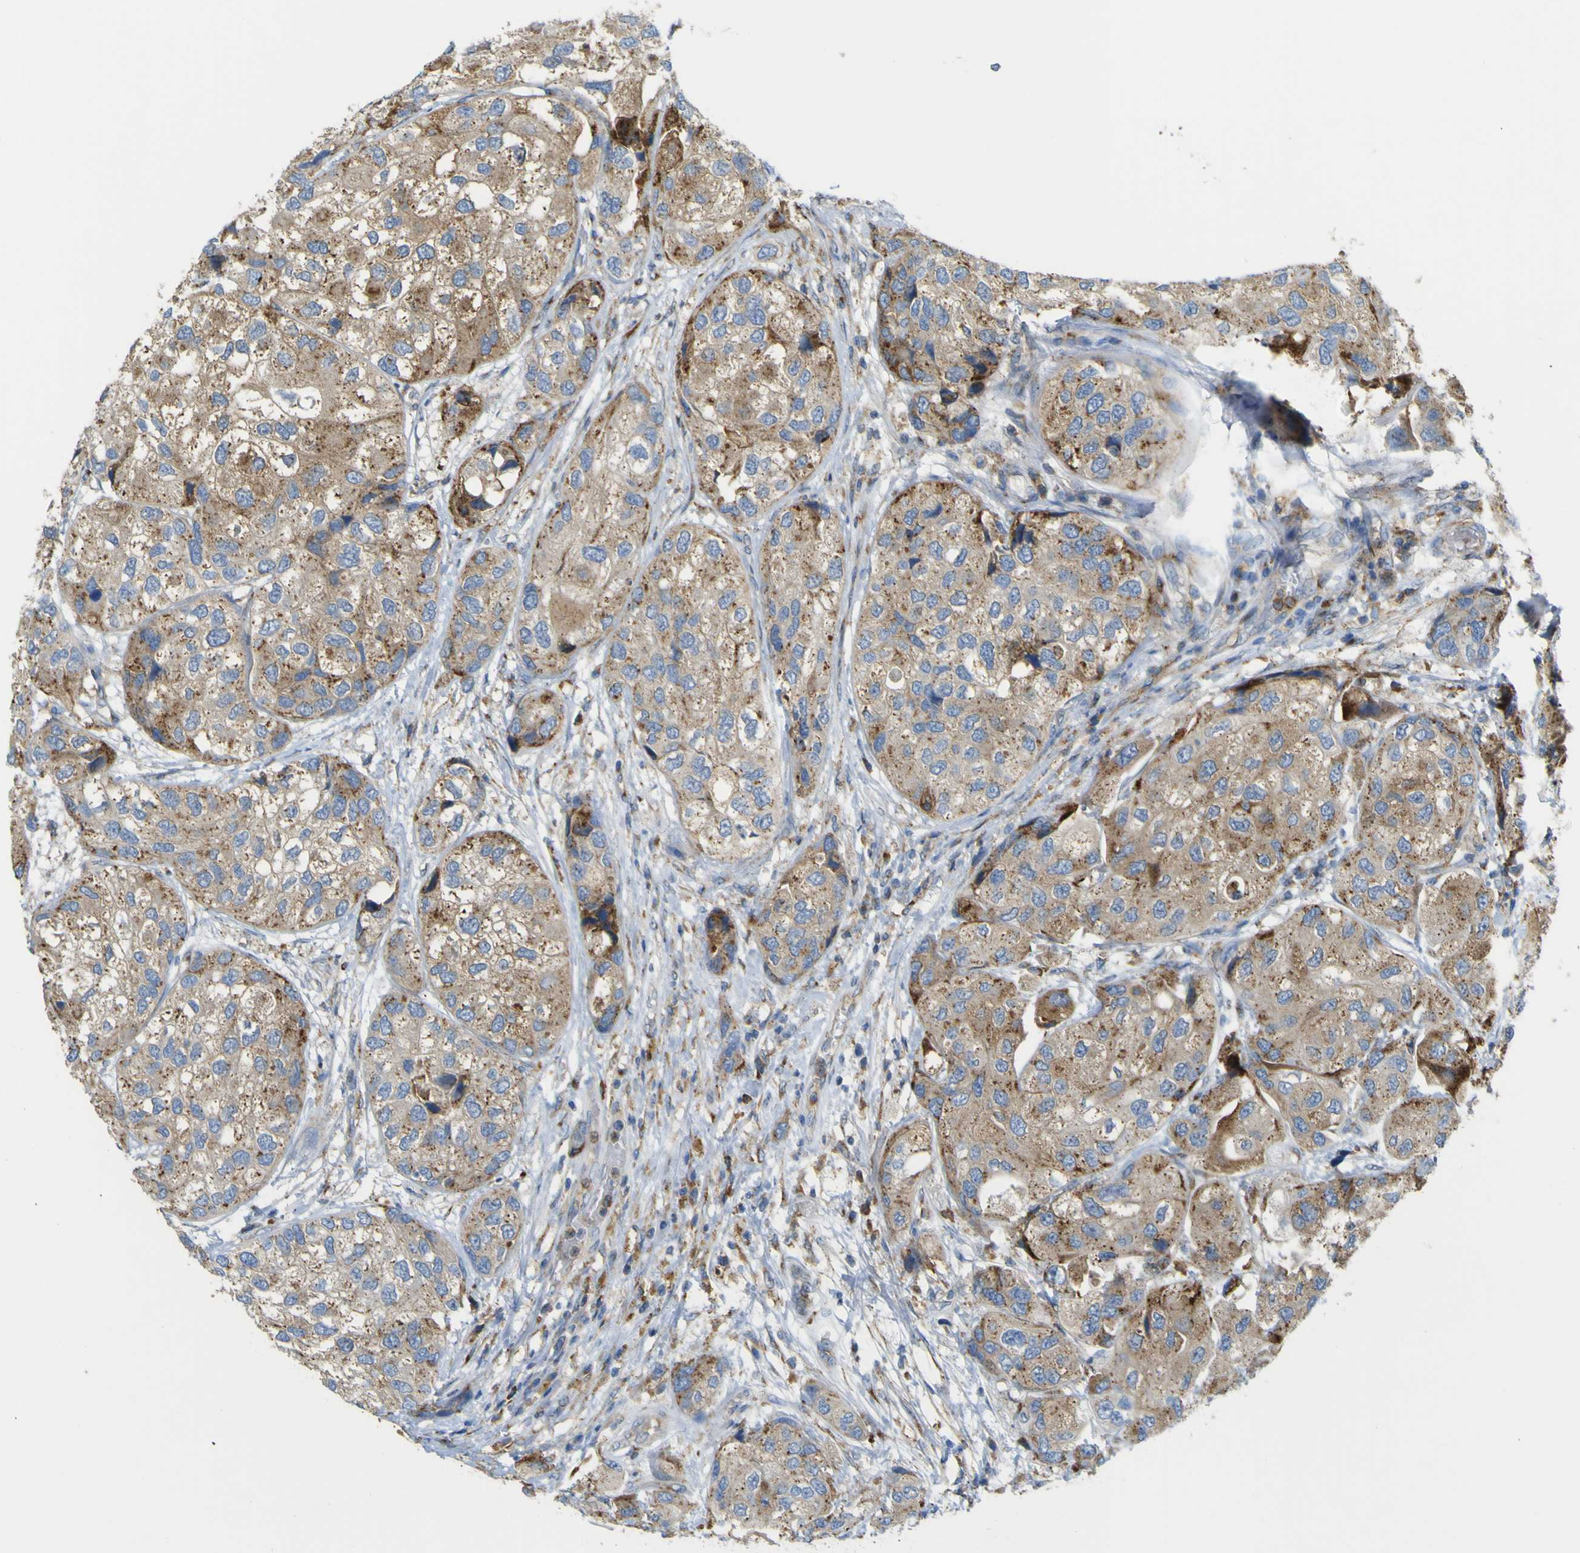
{"staining": {"intensity": "moderate", "quantity": ">75%", "location": "cytoplasmic/membranous"}, "tissue": "urothelial cancer", "cell_type": "Tumor cells", "image_type": "cancer", "snomed": [{"axis": "morphology", "description": "Urothelial carcinoma, High grade"}, {"axis": "topography", "description": "Urinary bladder"}], "caption": "An image of human high-grade urothelial carcinoma stained for a protein reveals moderate cytoplasmic/membranous brown staining in tumor cells. The protein of interest is shown in brown color, while the nuclei are stained blue.", "gene": "IGF2R", "patient": {"sex": "female", "age": 64}}